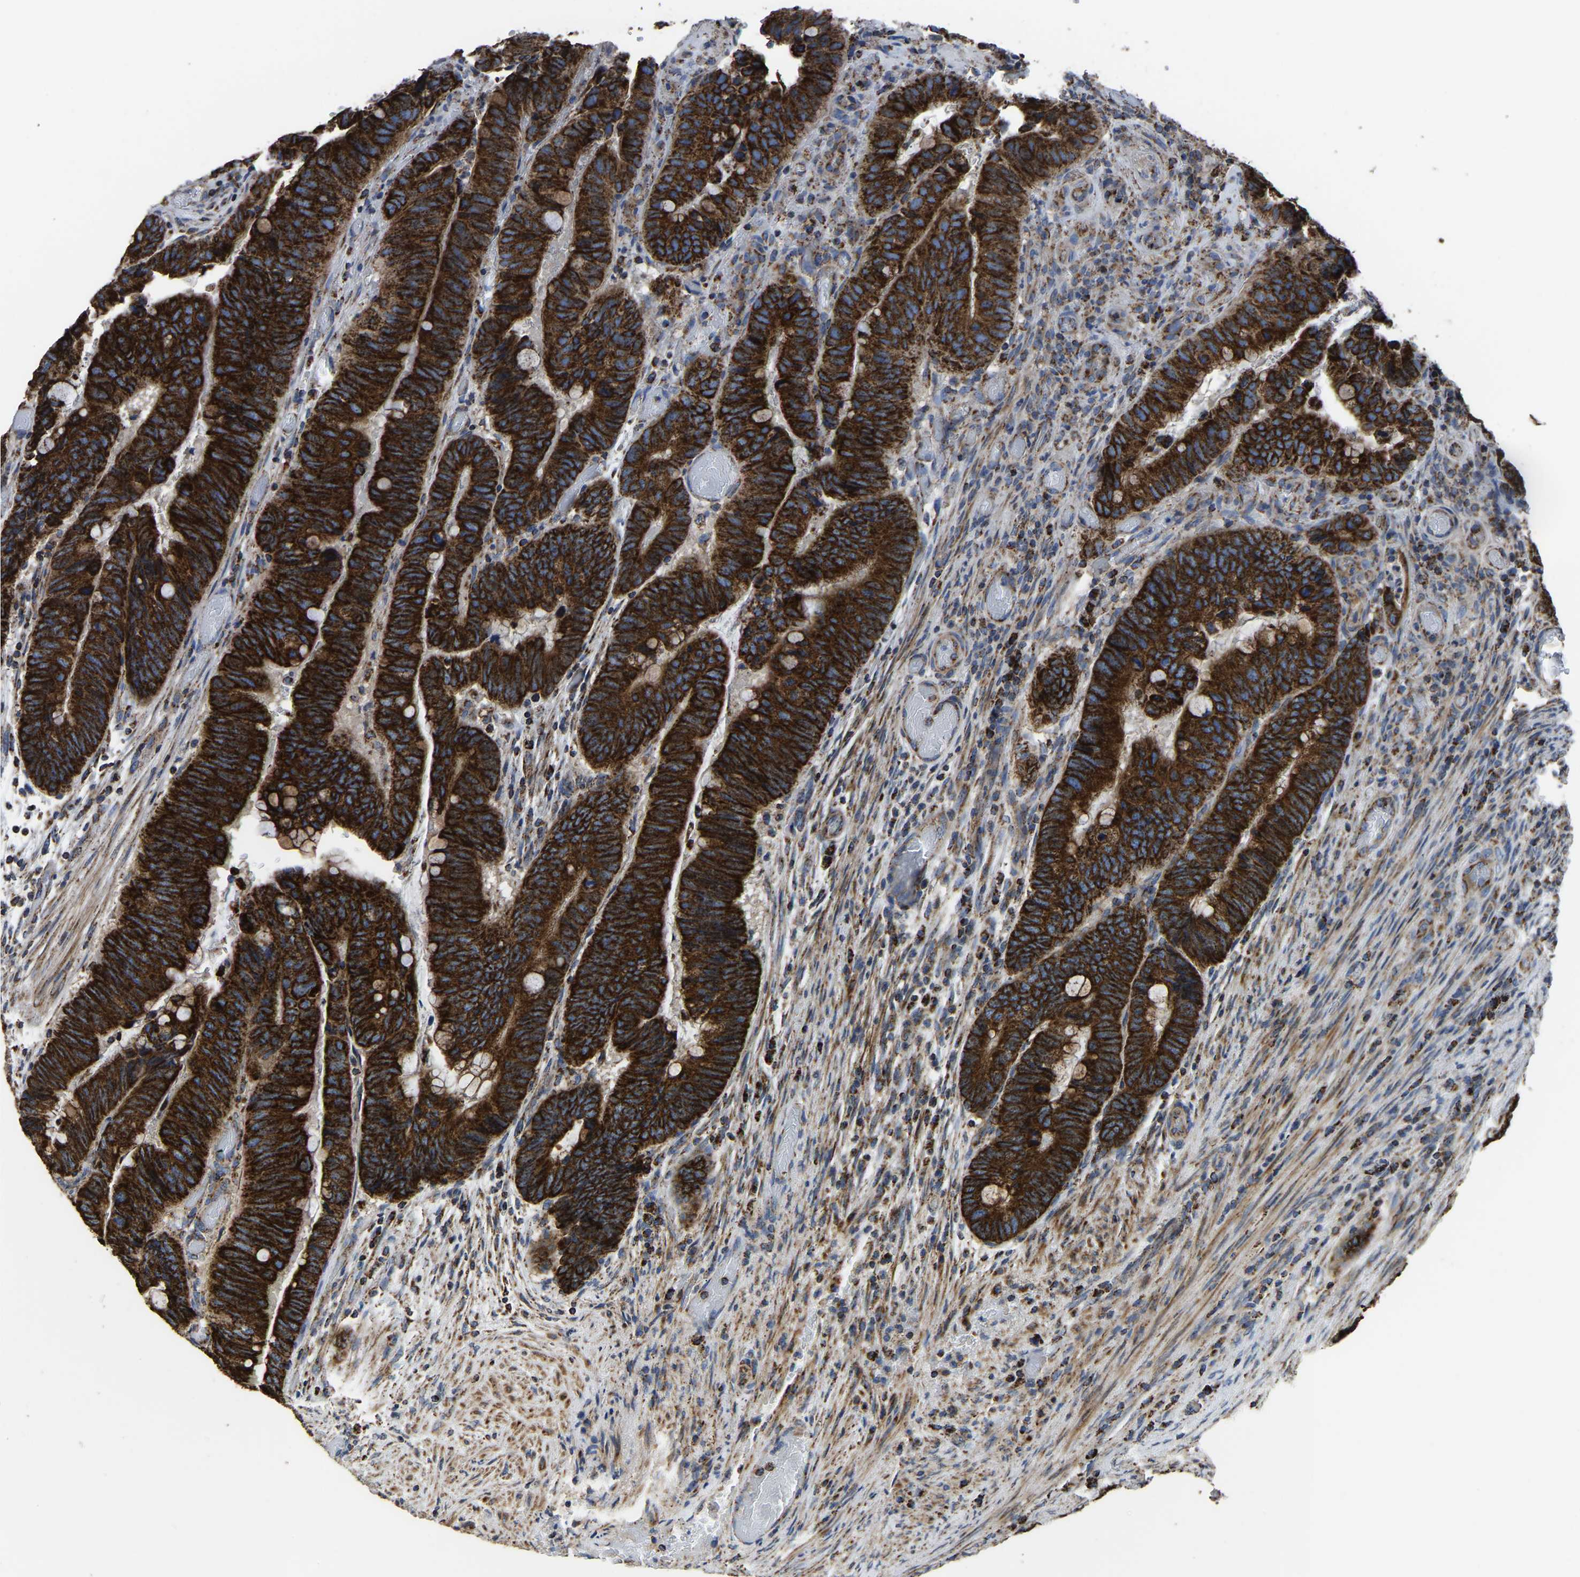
{"staining": {"intensity": "strong", "quantity": ">75%", "location": "cytoplasmic/membranous"}, "tissue": "colorectal cancer", "cell_type": "Tumor cells", "image_type": "cancer", "snomed": [{"axis": "morphology", "description": "Normal tissue, NOS"}, {"axis": "morphology", "description": "Adenocarcinoma, NOS"}, {"axis": "topography", "description": "Rectum"}], "caption": "Protein expression analysis of colorectal cancer demonstrates strong cytoplasmic/membranous positivity in approximately >75% of tumor cells.", "gene": "ETFA", "patient": {"sex": "male", "age": 92}}